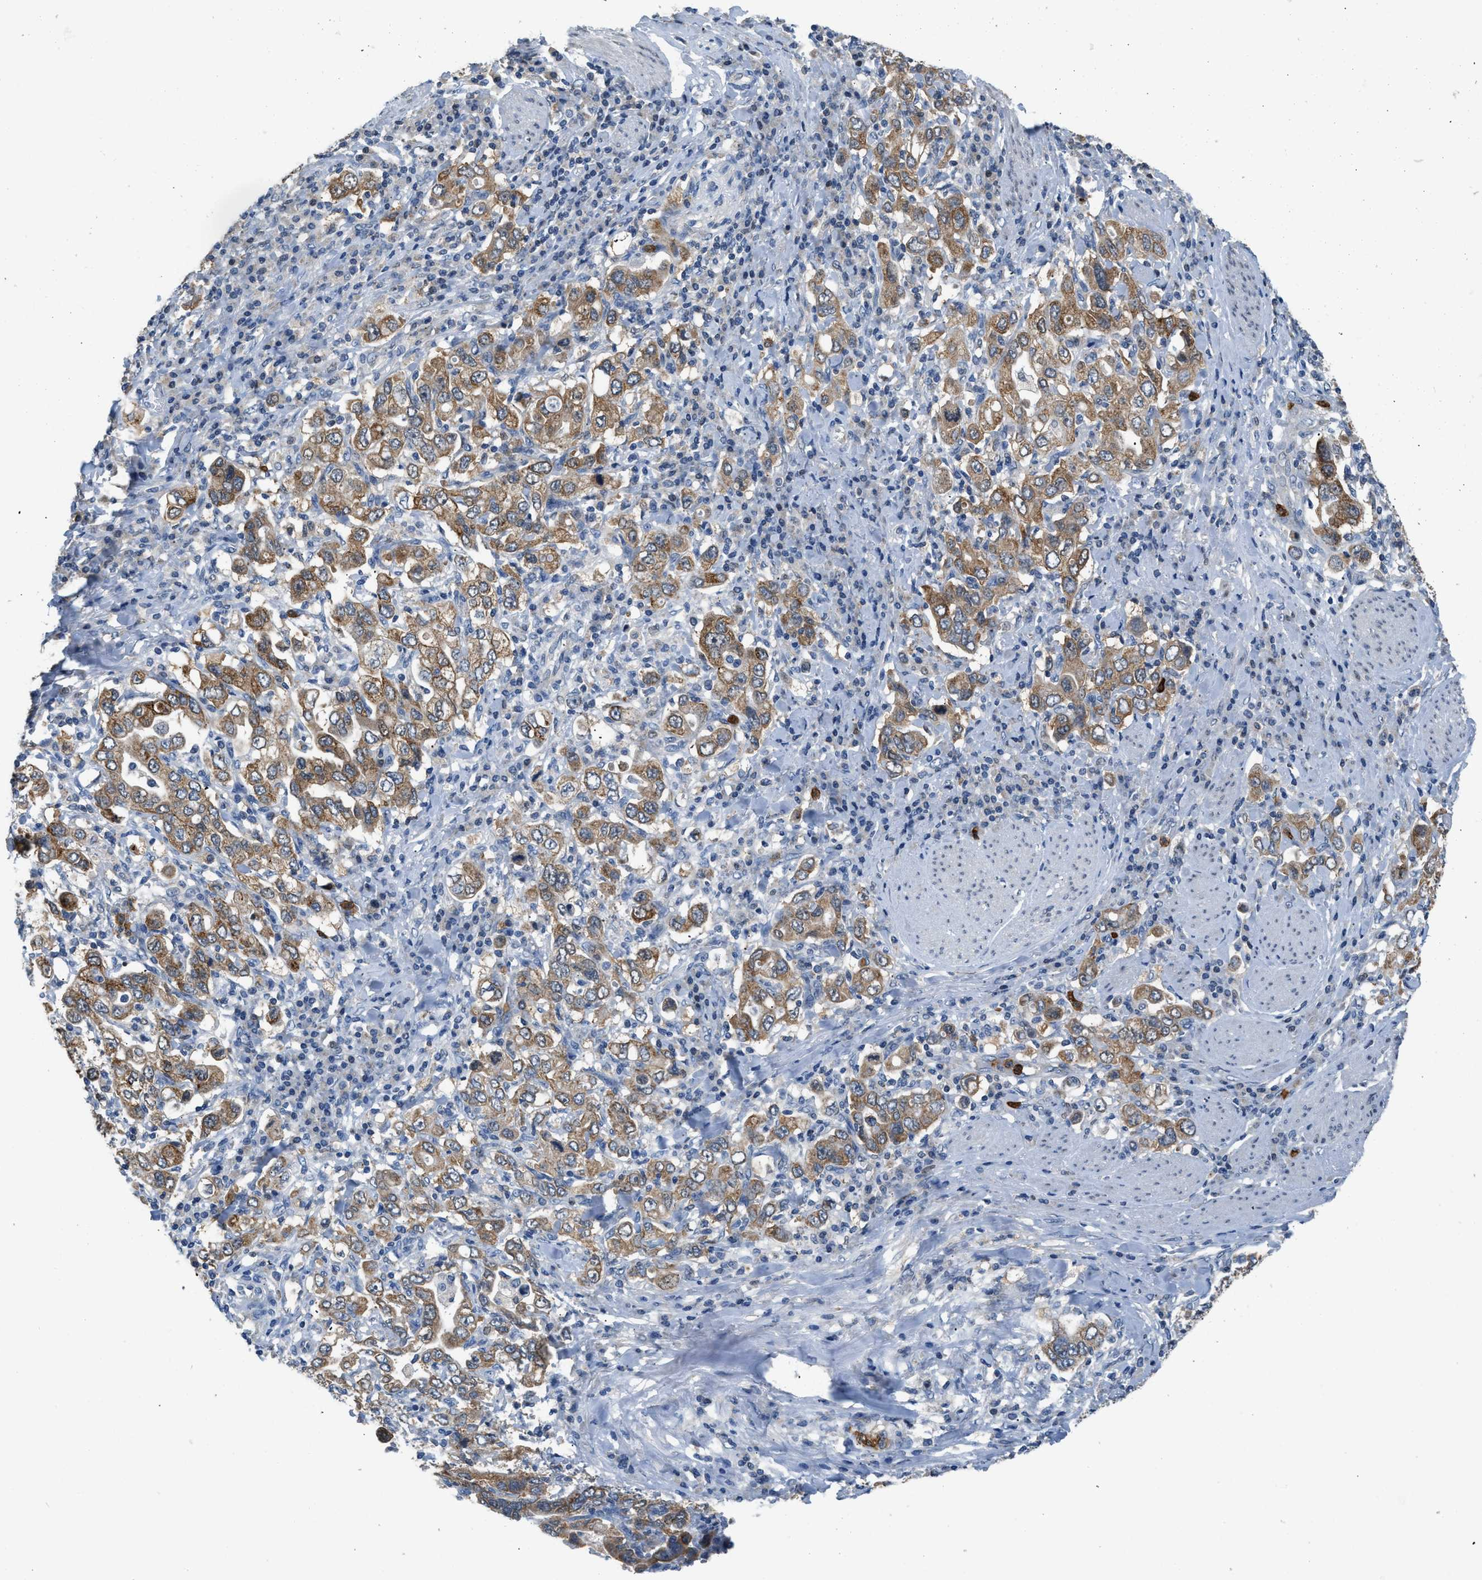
{"staining": {"intensity": "moderate", "quantity": ">75%", "location": "cytoplasmic/membranous"}, "tissue": "stomach cancer", "cell_type": "Tumor cells", "image_type": "cancer", "snomed": [{"axis": "morphology", "description": "Adenocarcinoma, NOS"}, {"axis": "topography", "description": "Stomach, upper"}], "caption": "A medium amount of moderate cytoplasmic/membranous expression is present in about >75% of tumor cells in adenocarcinoma (stomach) tissue. (DAB = brown stain, brightfield microscopy at high magnification).", "gene": "TOMM34", "patient": {"sex": "male", "age": 62}}